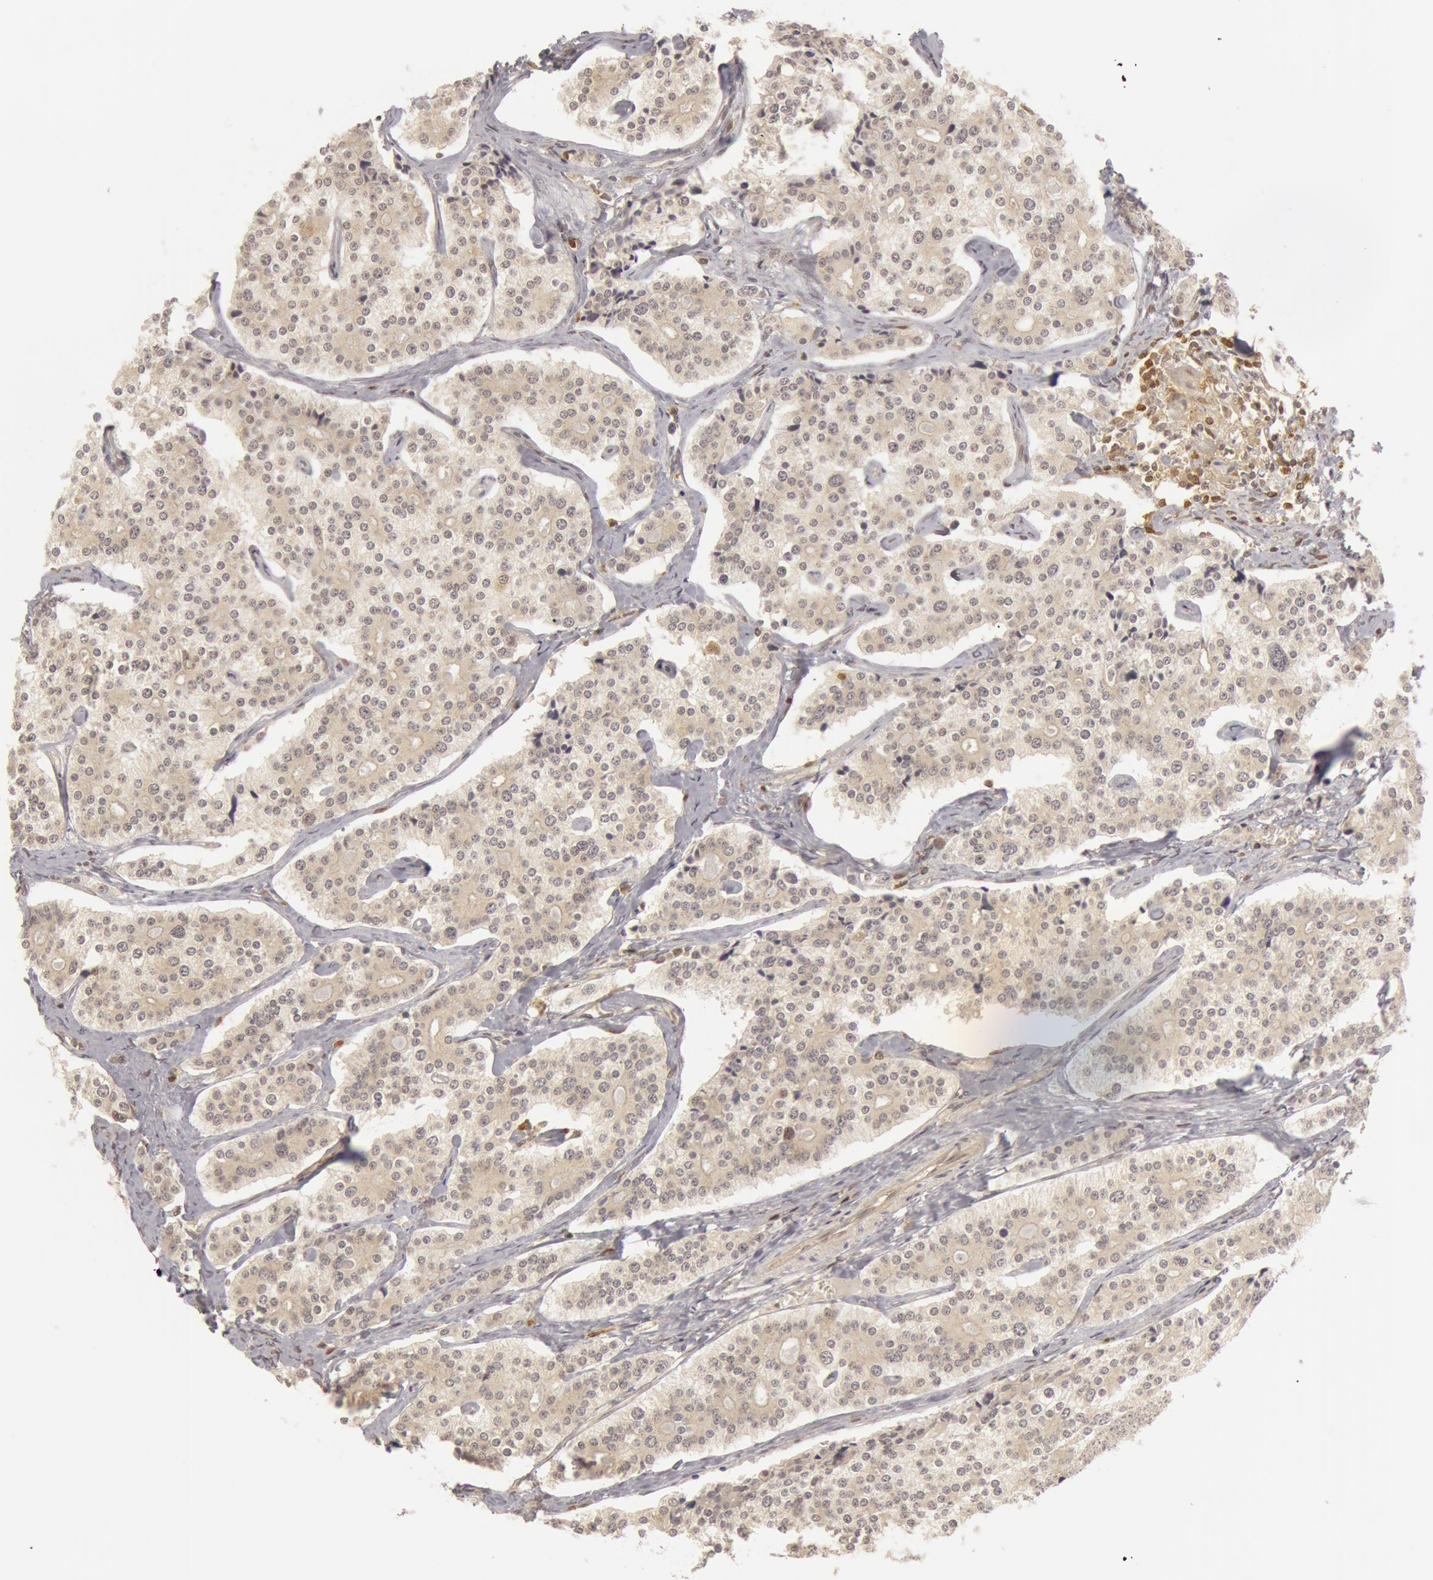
{"staining": {"intensity": "negative", "quantity": "none", "location": "none"}, "tissue": "carcinoid", "cell_type": "Tumor cells", "image_type": "cancer", "snomed": [{"axis": "morphology", "description": "Carcinoid, malignant, NOS"}, {"axis": "topography", "description": "Small intestine"}], "caption": "The immunohistochemistry photomicrograph has no significant expression in tumor cells of carcinoid tissue. Brightfield microscopy of IHC stained with DAB (3,3'-diaminobenzidine) (brown) and hematoxylin (blue), captured at high magnification.", "gene": "OASL", "patient": {"sex": "male", "age": 63}}